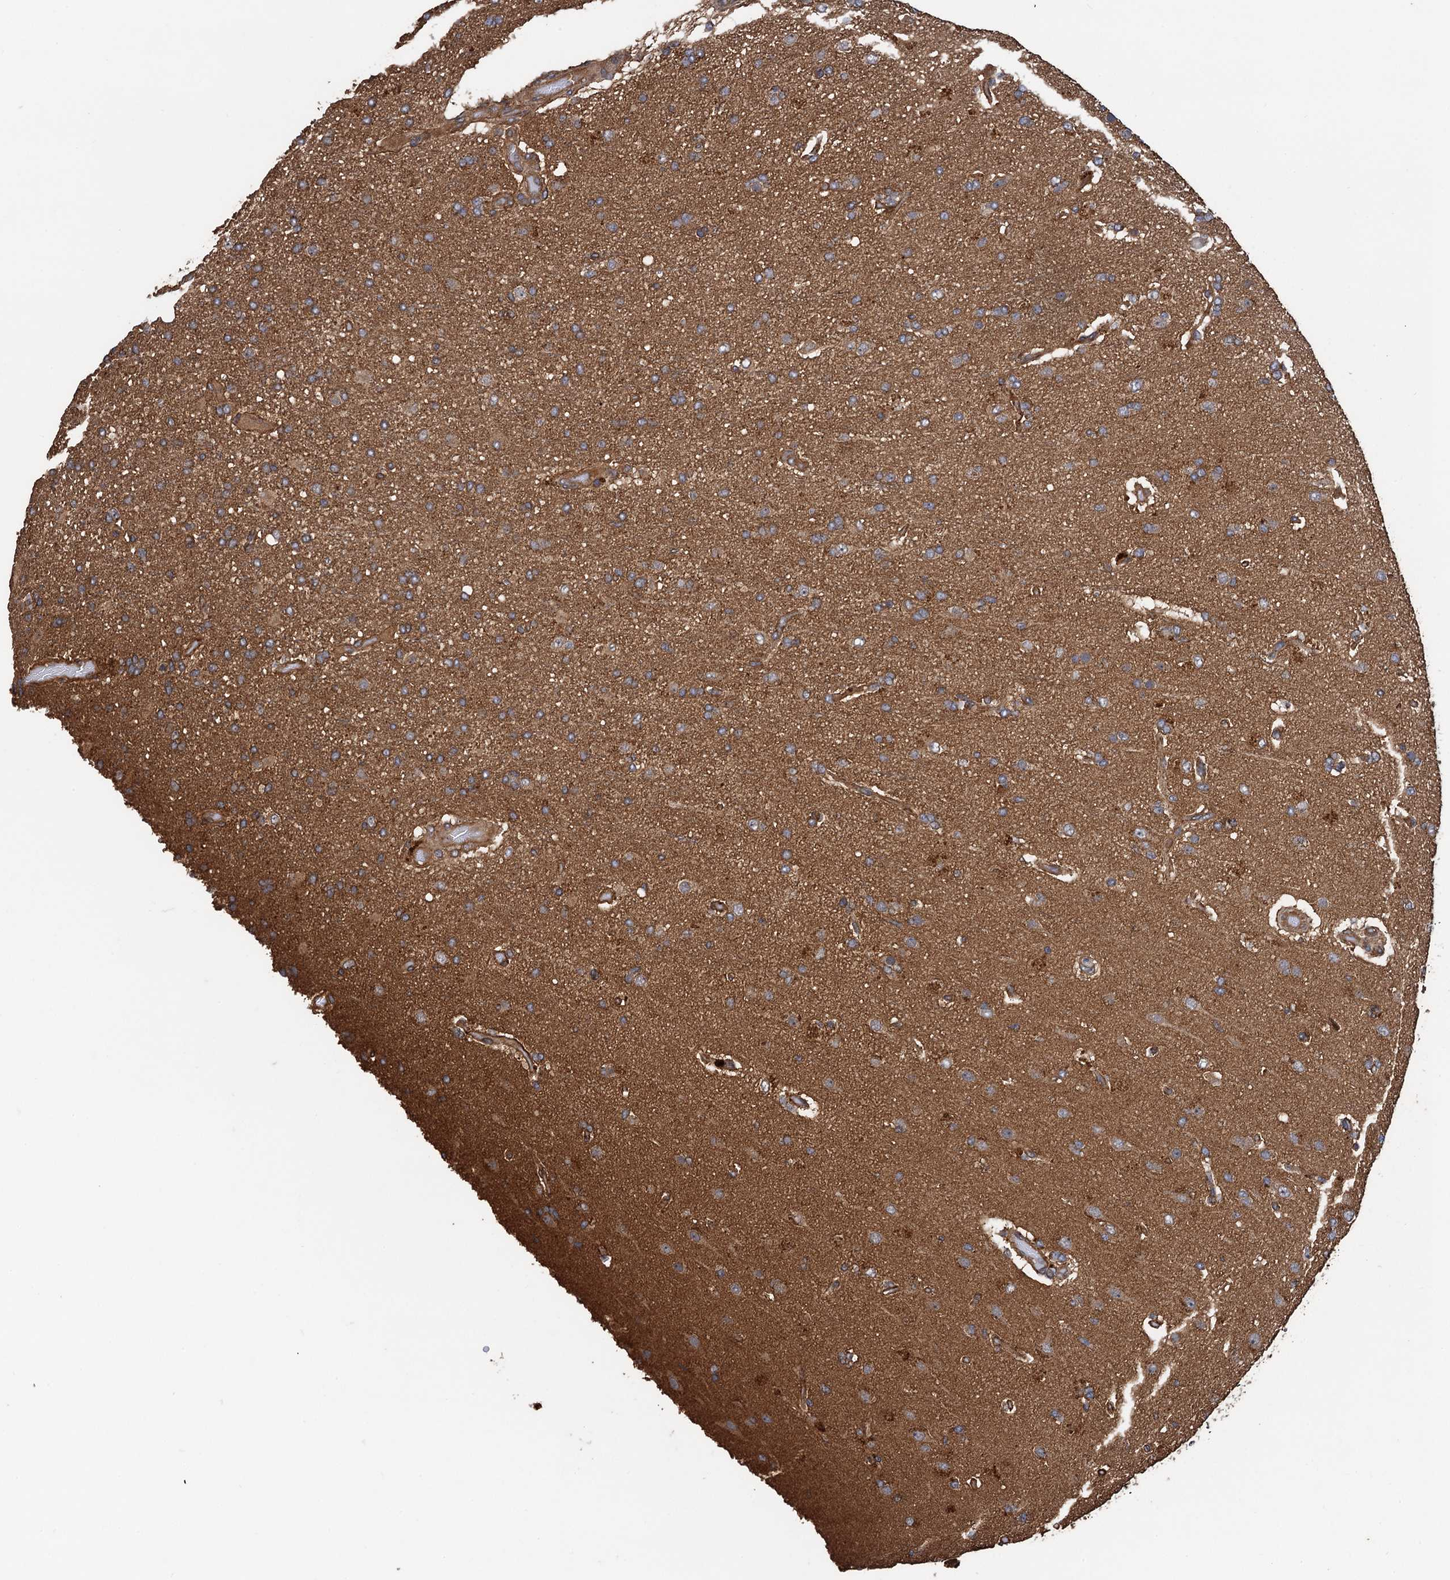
{"staining": {"intensity": "weak", "quantity": ">75%", "location": "cytoplasmic/membranous"}, "tissue": "glioma", "cell_type": "Tumor cells", "image_type": "cancer", "snomed": [{"axis": "morphology", "description": "Glioma, malignant, High grade"}, {"axis": "topography", "description": "Brain"}], "caption": "Immunohistochemical staining of glioma reveals low levels of weak cytoplasmic/membranous protein positivity in approximately >75% of tumor cells. Using DAB (brown) and hematoxylin (blue) stains, captured at high magnification using brightfield microscopy.", "gene": "TMEM39B", "patient": {"sex": "female", "age": 74}}